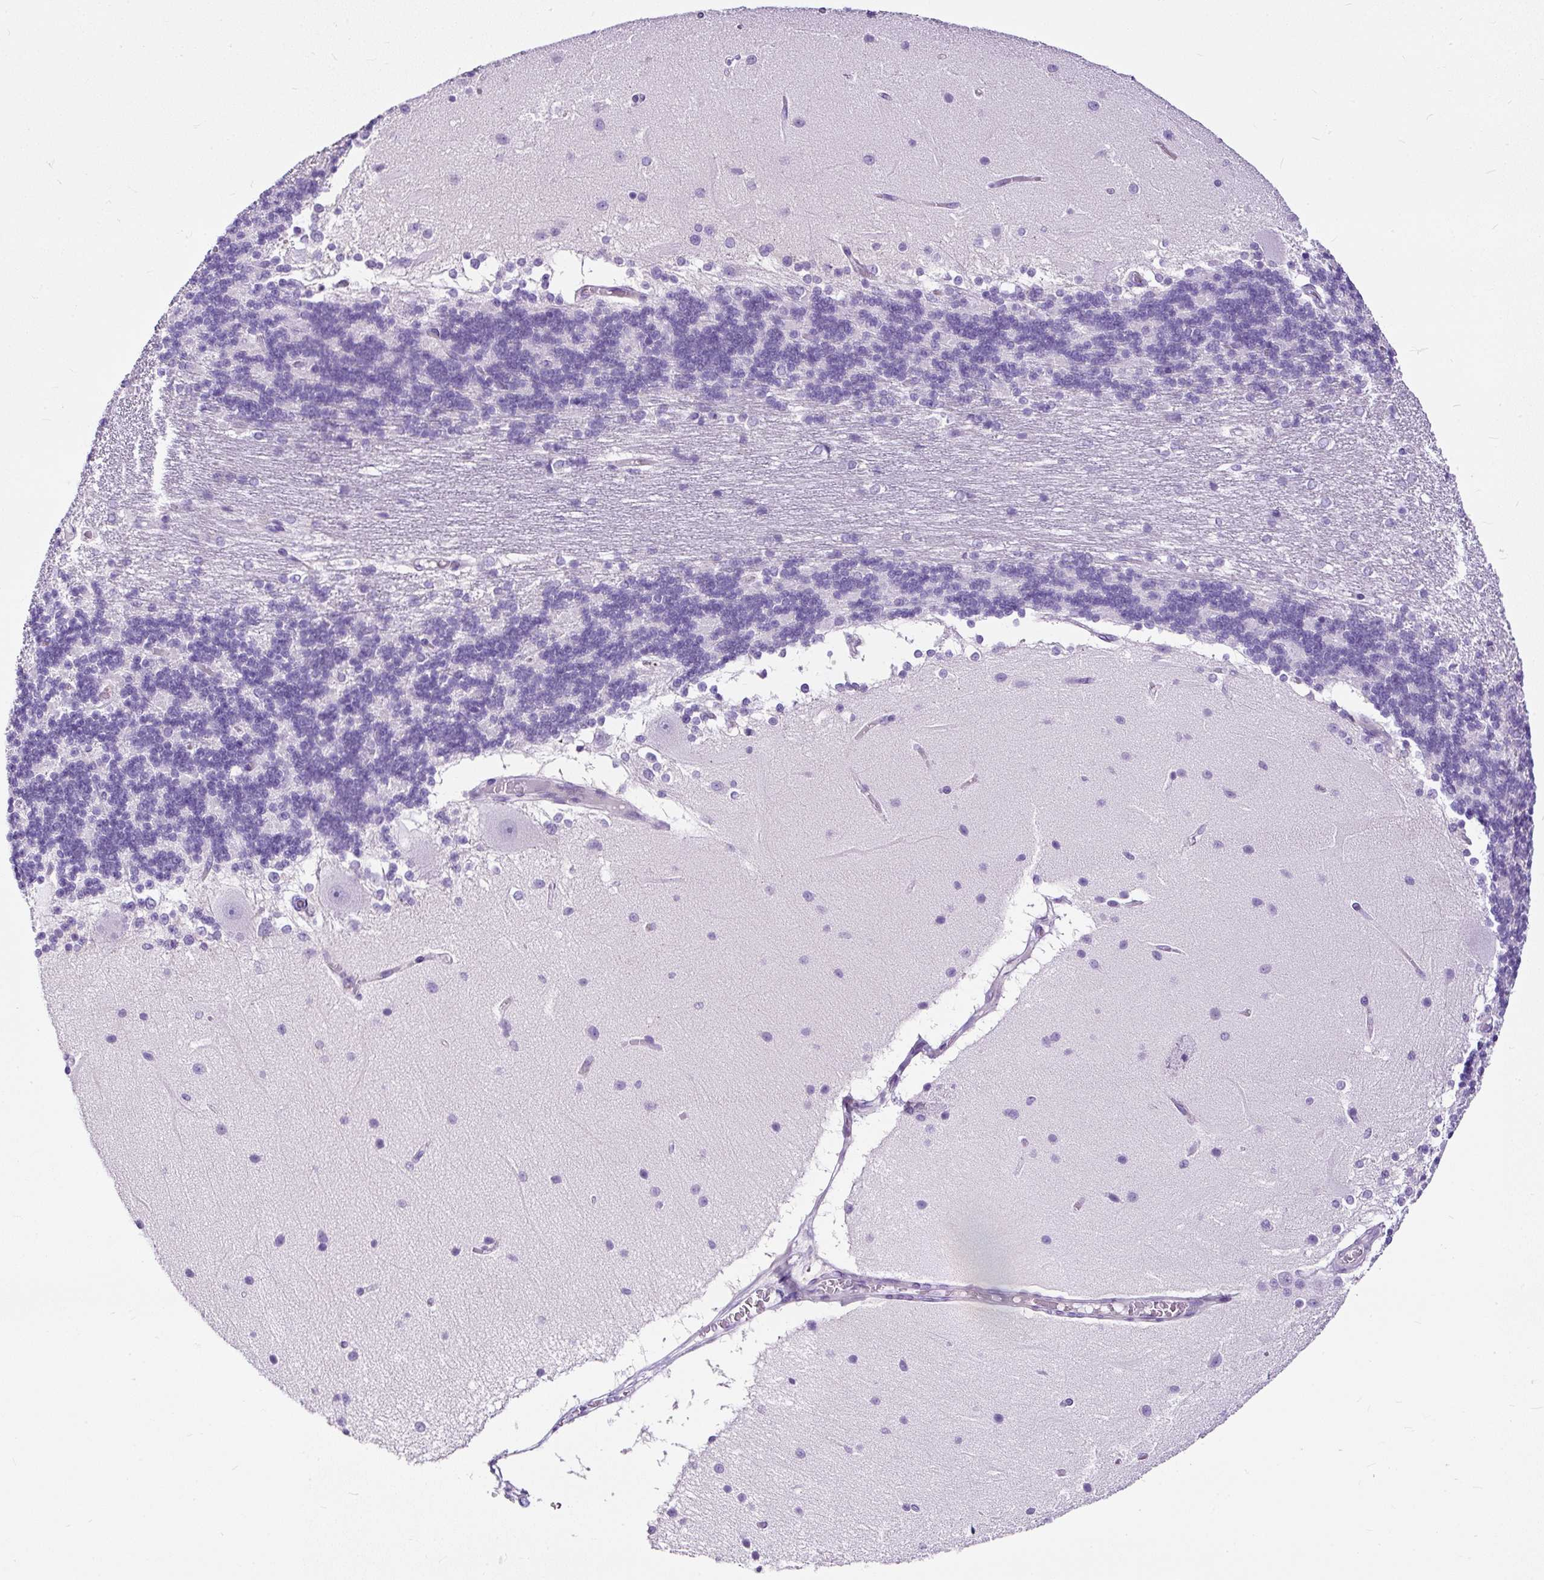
{"staining": {"intensity": "negative", "quantity": "none", "location": "none"}, "tissue": "cerebellum", "cell_type": "Cells in granular layer", "image_type": "normal", "snomed": [{"axis": "morphology", "description": "Normal tissue, NOS"}, {"axis": "topography", "description": "Cerebellum"}], "caption": "Immunohistochemistry (IHC) histopathology image of benign cerebellum: human cerebellum stained with DAB (3,3'-diaminobenzidine) shows no significant protein expression in cells in granular layer.", "gene": "STOX2", "patient": {"sex": "female", "age": 54}}